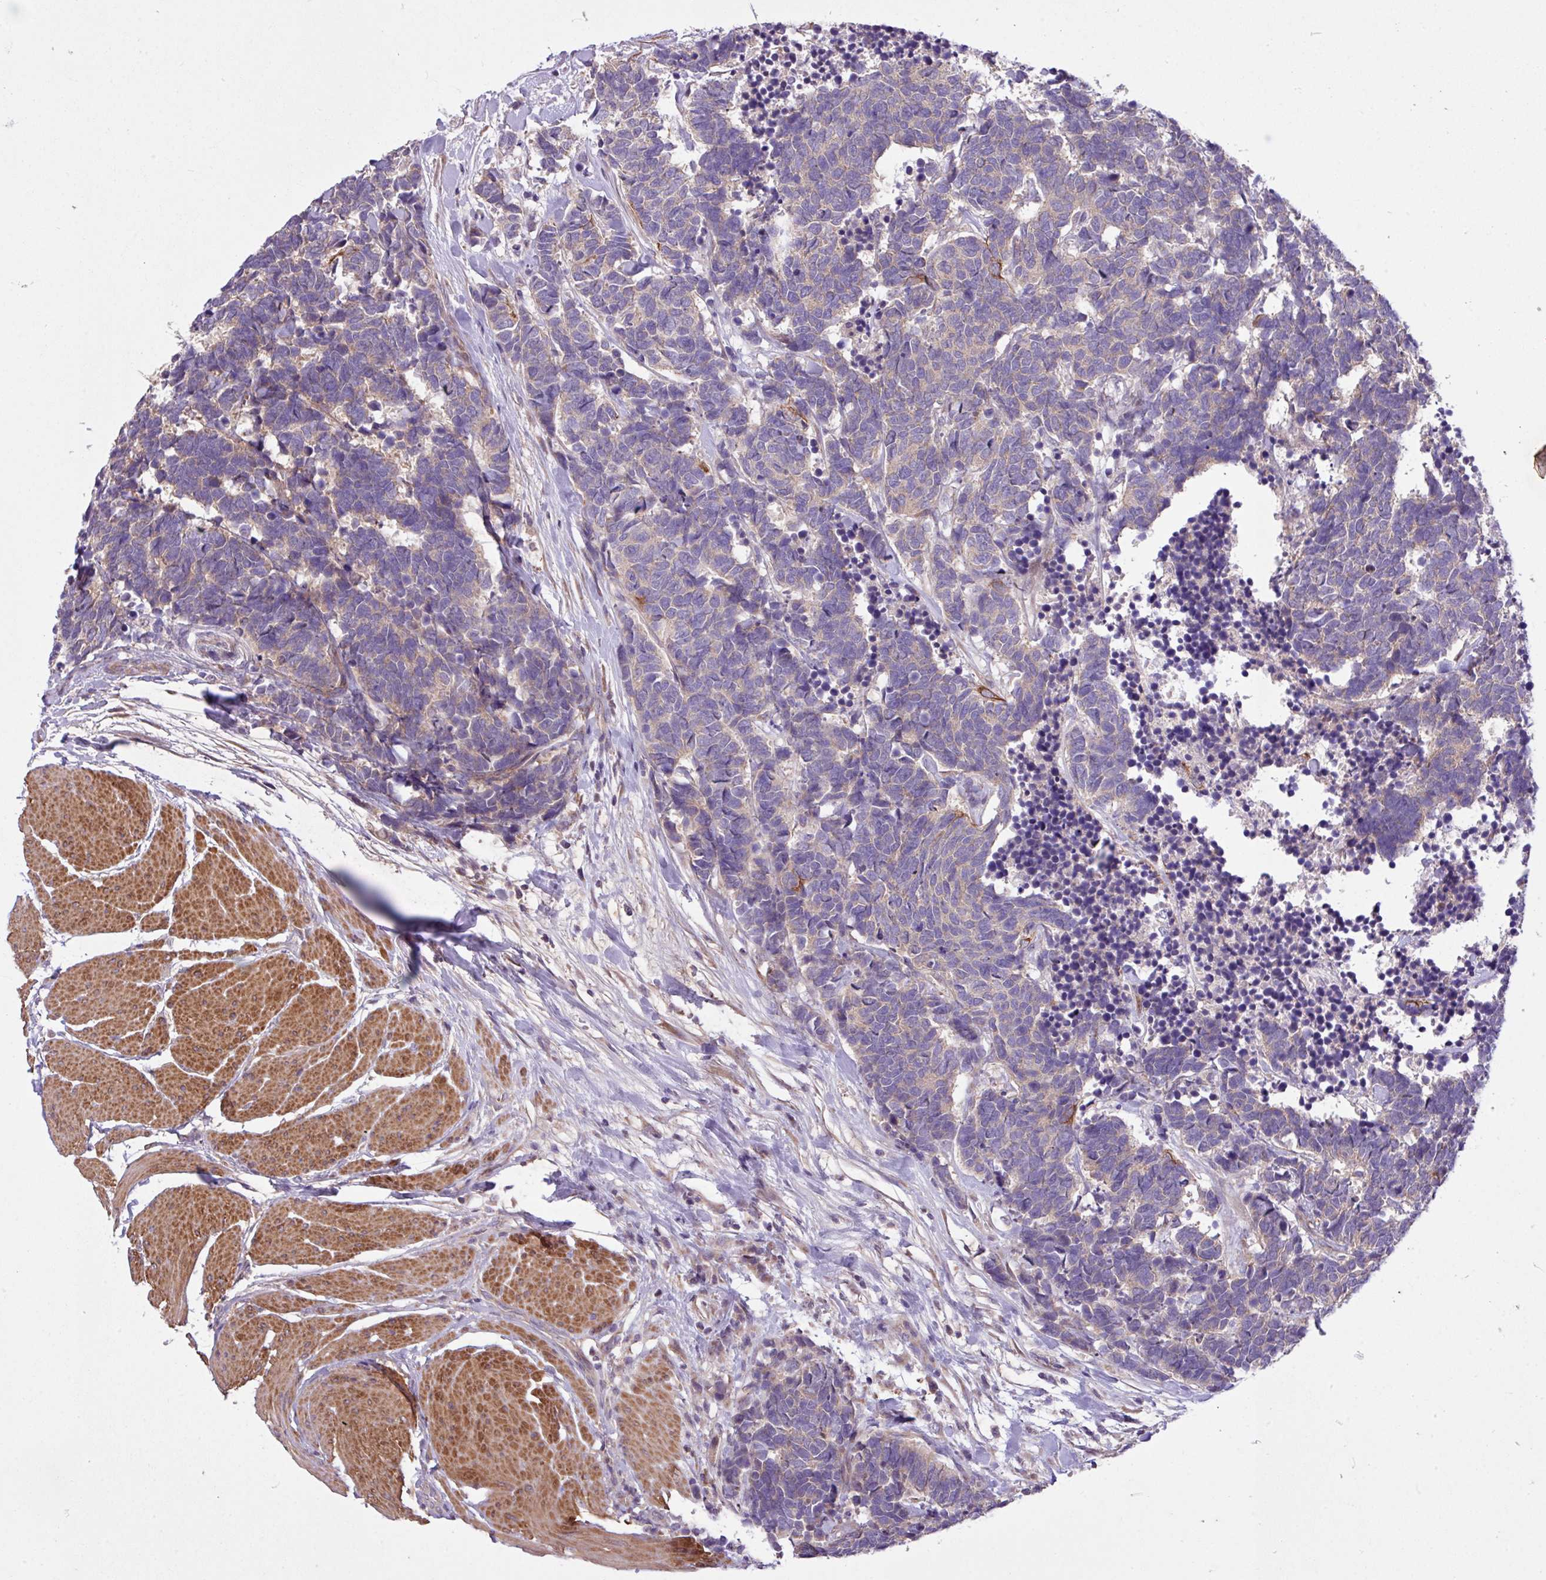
{"staining": {"intensity": "weak", "quantity": "<25%", "location": "cytoplasmic/membranous"}, "tissue": "carcinoid", "cell_type": "Tumor cells", "image_type": "cancer", "snomed": [{"axis": "morphology", "description": "Carcinoma, NOS"}, {"axis": "morphology", "description": "Carcinoid, malignant, NOS"}, {"axis": "topography", "description": "Urinary bladder"}], "caption": "The image exhibits no significant staining in tumor cells of carcinoid. The staining was performed using DAB to visualize the protein expression in brown, while the nuclei were stained in blue with hematoxylin (Magnification: 20x).", "gene": "TIMM10B", "patient": {"sex": "male", "age": 57}}